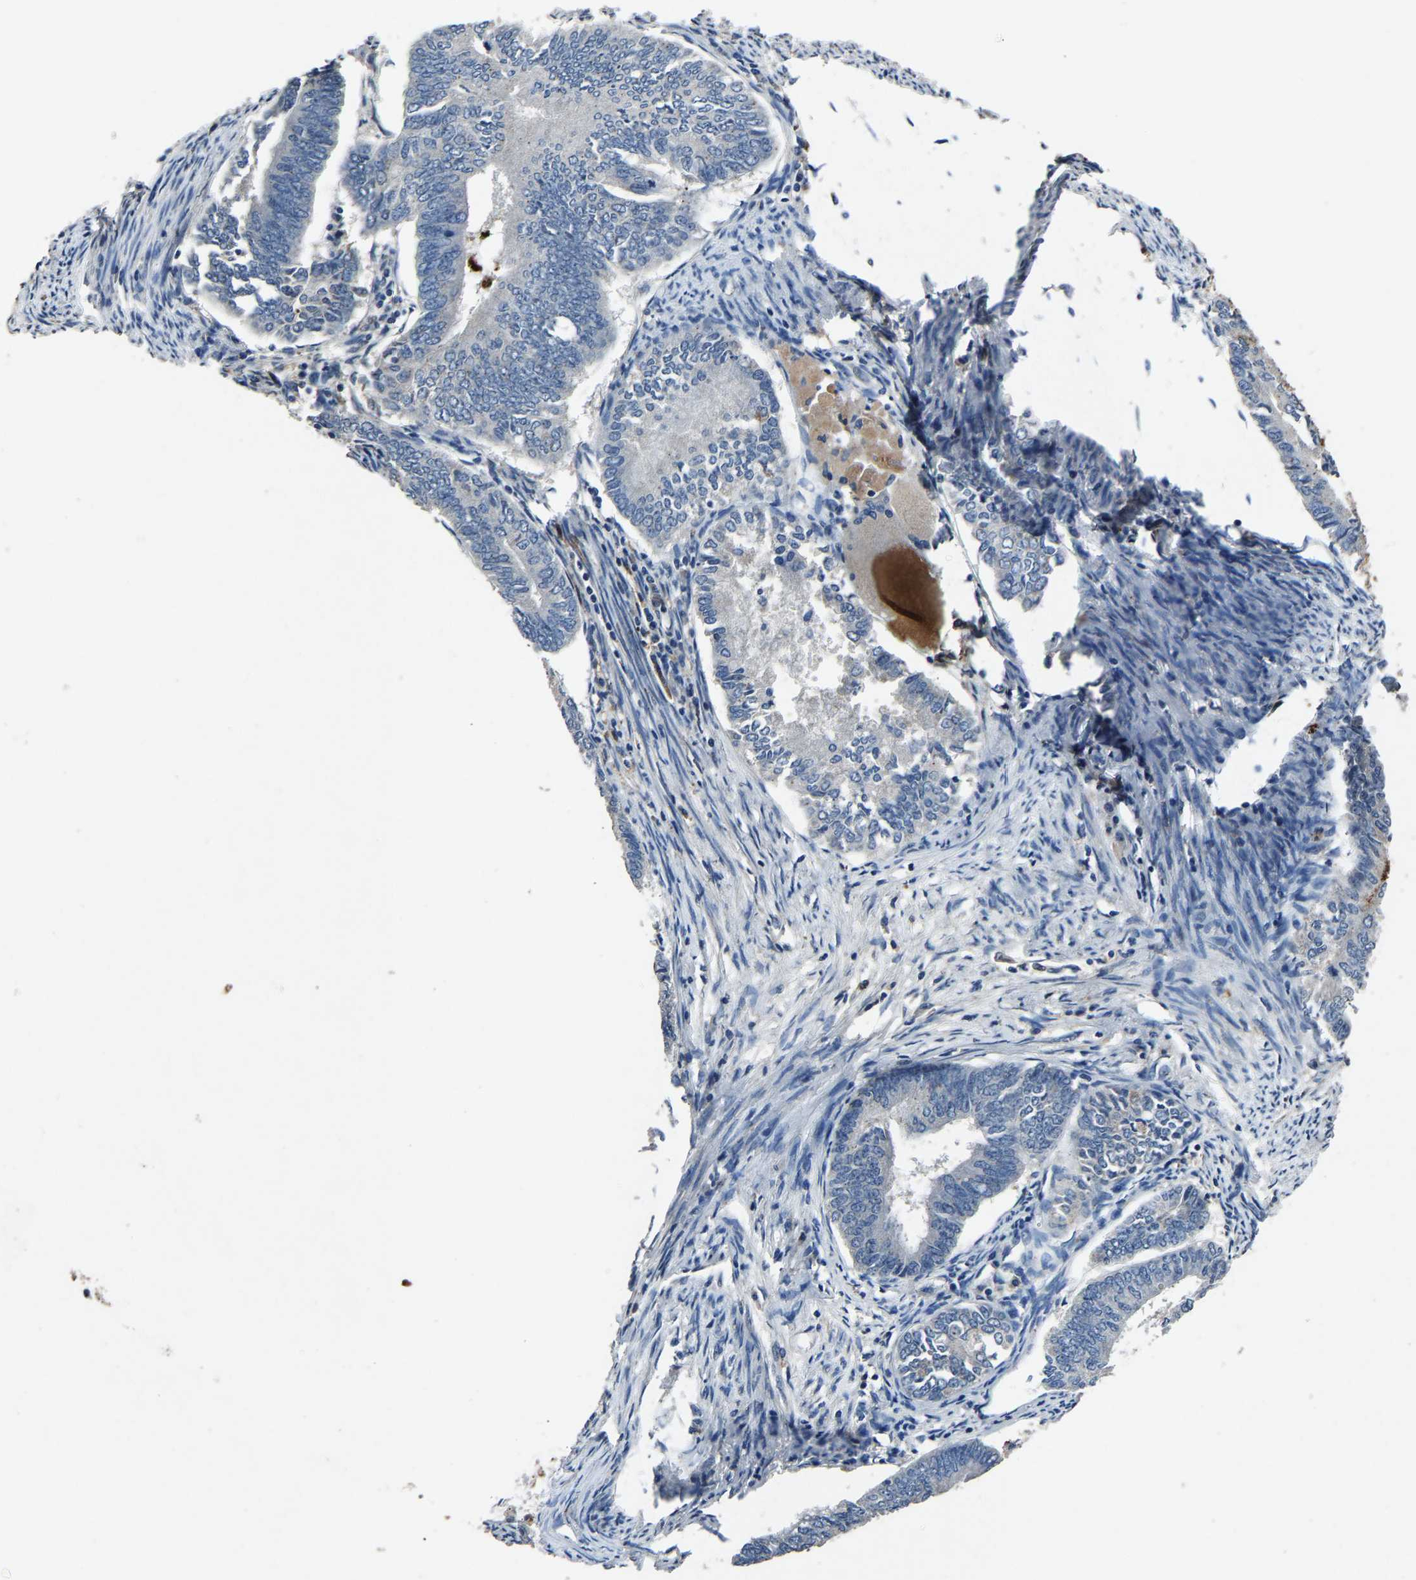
{"staining": {"intensity": "negative", "quantity": "none", "location": "none"}, "tissue": "endometrial cancer", "cell_type": "Tumor cells", "image_type": "cancer", "snomed": [{"axis": "morphology", "description": "Adenocarcinoma, NOS"}, {"axis": "topography", "description": "Endometrium"}], "caption": "Endometrial cancer (adenocarcinoma) stained for a protein using IHC reveals no expression tumor cells.", "gene": "PCNX2", "patient": {"sex": "female", "age": 86}}